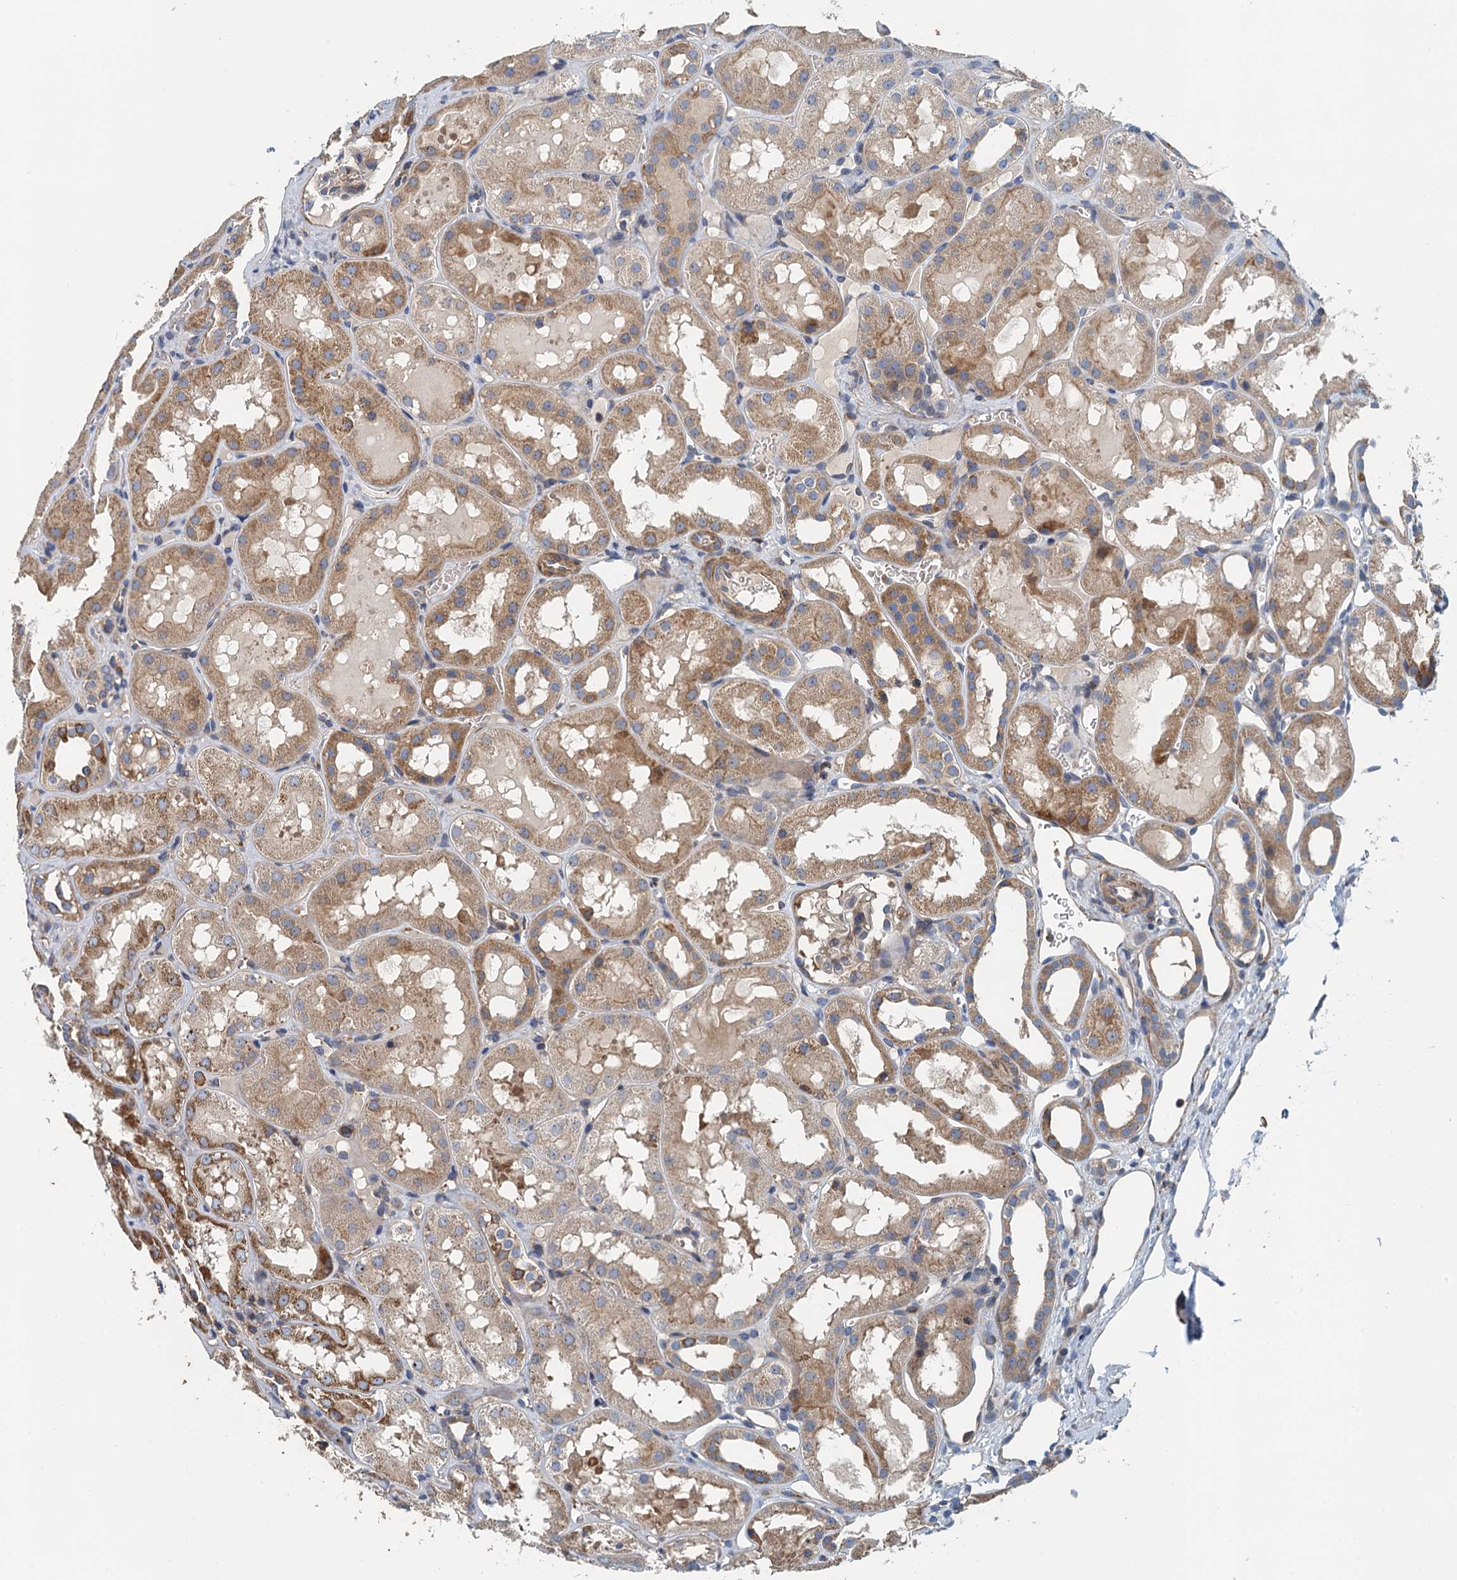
{"staining": {"intensity": "negative", "quantity": "none", "location": "none"}, "tissue": "kidney", "cell_type": "Cells in glomeruli", "image_type": "normal", "snomed": [{"axis": "morphology", "description": "Normal tissue, NOS"}, {"axis": "topography", "description": "Kidney"}, {"axis": "topography", "description": "Urinary bladder"}], "caption": "A high-resolution image shows immunohistochemistry (IHC) staining of normal kidney, which reveals no significant staining in cells in glomeruli. (Immunohistochemistry (ihc), brightfield microscopy, high magnification).", "gene": "PPP1R14D", "patient": {"sex": "male", "age": 16}}